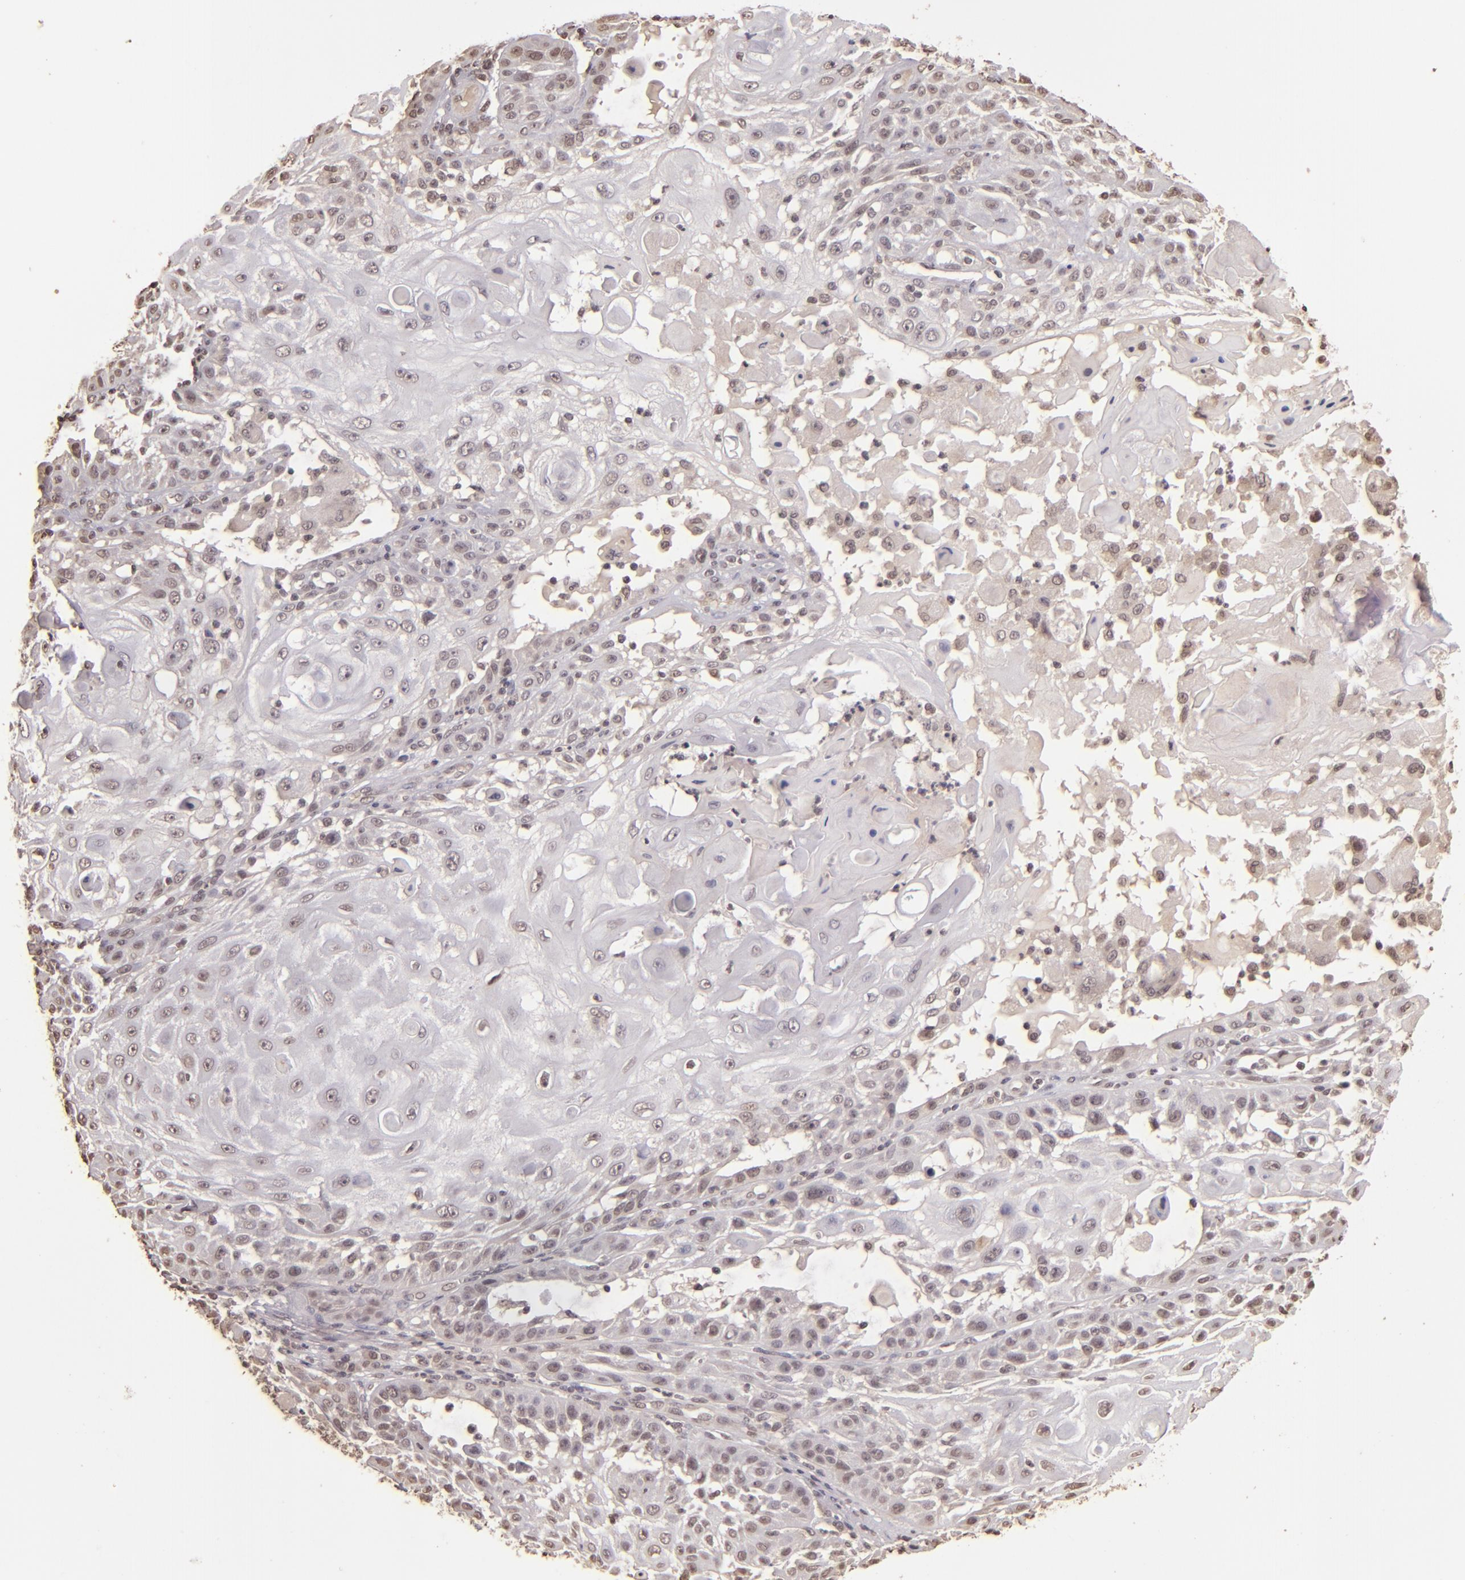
{"staining": {"intensity": "negative", "quantity": "none", "location": "none"}, "tissue": "skin cancer", "cell_type": "Tumor cells", "image_type": "cancer", "snomed": [{"axis": "morphology", "description": "Squamous cell carcinoma, NOS"}, {"axis": "topography", "description": "Skin"}], "caption": "Tumor cells show no significant protein expression in skin squamous cell carcinoma.", "gene": "CUL1", "patient": {"sex": "female", "age": 89}}